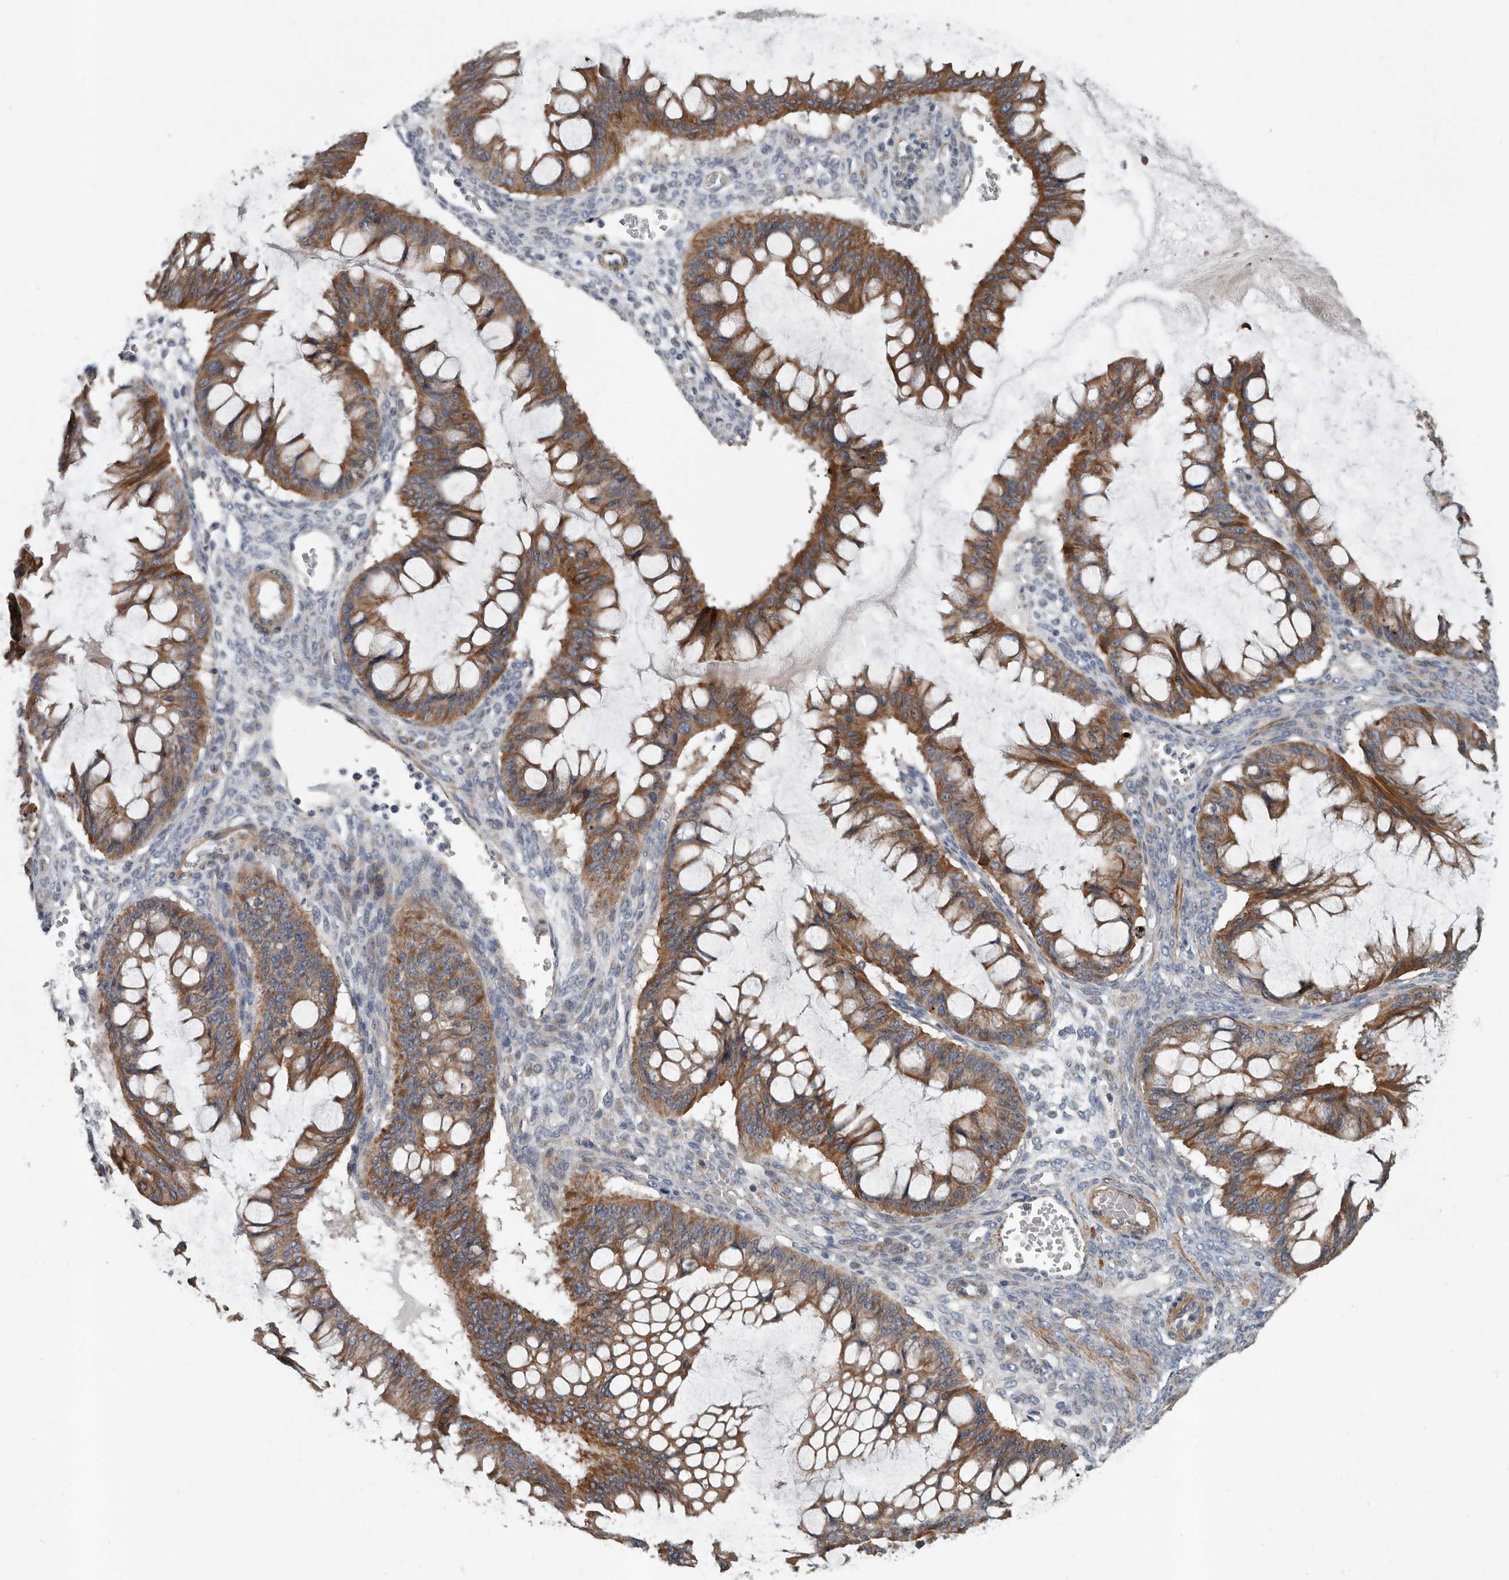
{"staining": {"intensity": "moderate", "quantity": ">75%", "location": "cytoplasmic/membranous"}, "tissue": "ovarian cancer", "cell_type": "Tumor cells", "image_type": "cancer", "snomed": [{"axis": "morphology", "description": "Cystadenocarcinoma, mucinous, NOS"}, {"axis": "topography", "description": "Ovary"}], "caption": "Immunohistochemical staining of ovarian mucinous cystadenocarcinoma reveals medium levels of moderate cytoplasmic/membranous staining in approximately >75% of tumor cells.", "gene": "DPY19L4", "patient": {"sex": "female", "age": 73}}